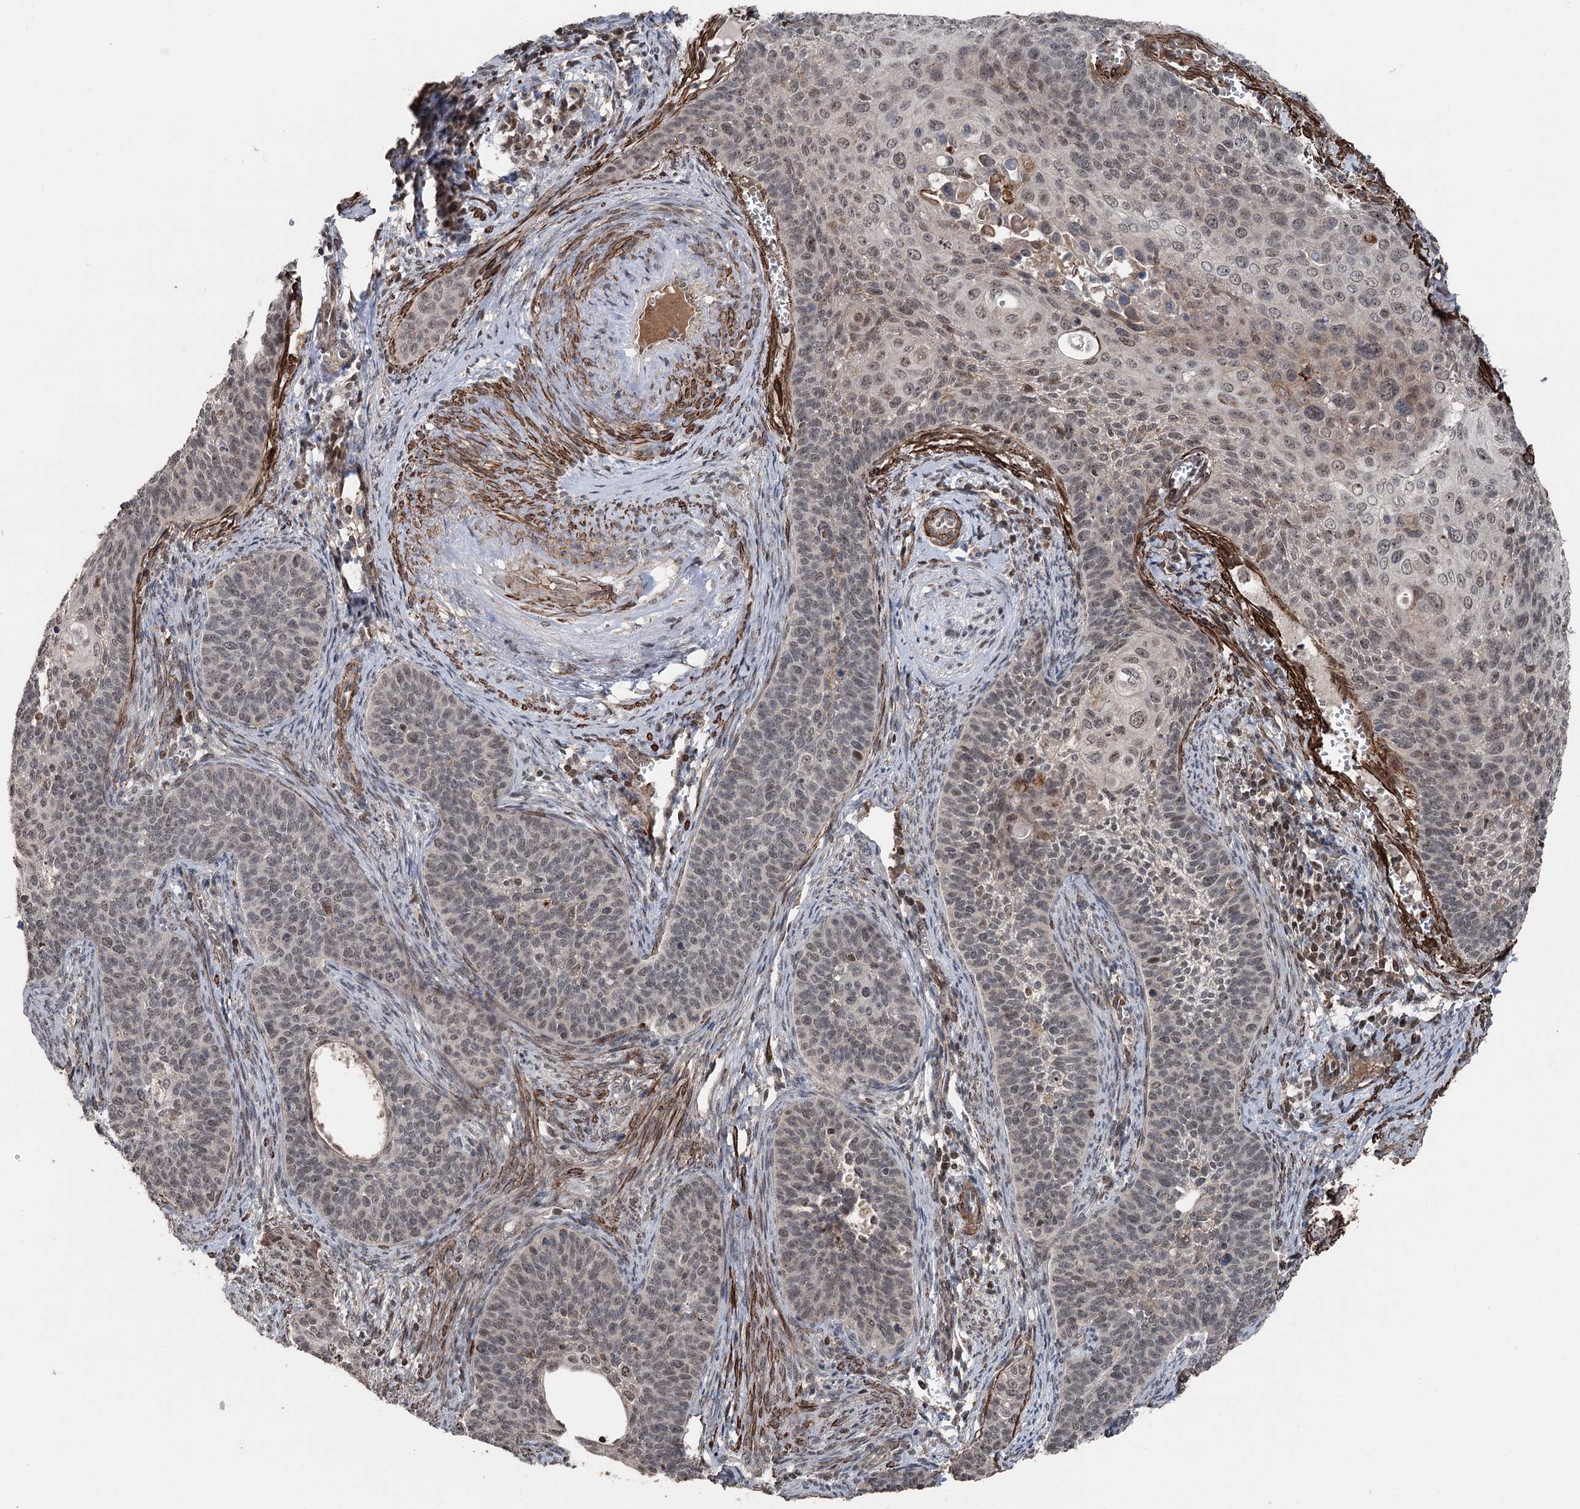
{"staining": {"intensity": "moderate", "quantity": "<25%", "location": "nuclear"}, "tissue": "cervical cancer", "cell_type": "Tumor cells", "image_type": "cancer", "snomed": [{"axis": "morphology", "description": "Squamous cell carcinoma, NOS"}, {"axis": "topography", "description": "Cervix"}], "caption": "This is a photomicrograph of immunohistochemistry staining of cervical cancer, which shows moderate staining in the nuclear of tumor cells.", "gene": "CCDC82", "patient": {"sex": "female", "age": 33}}